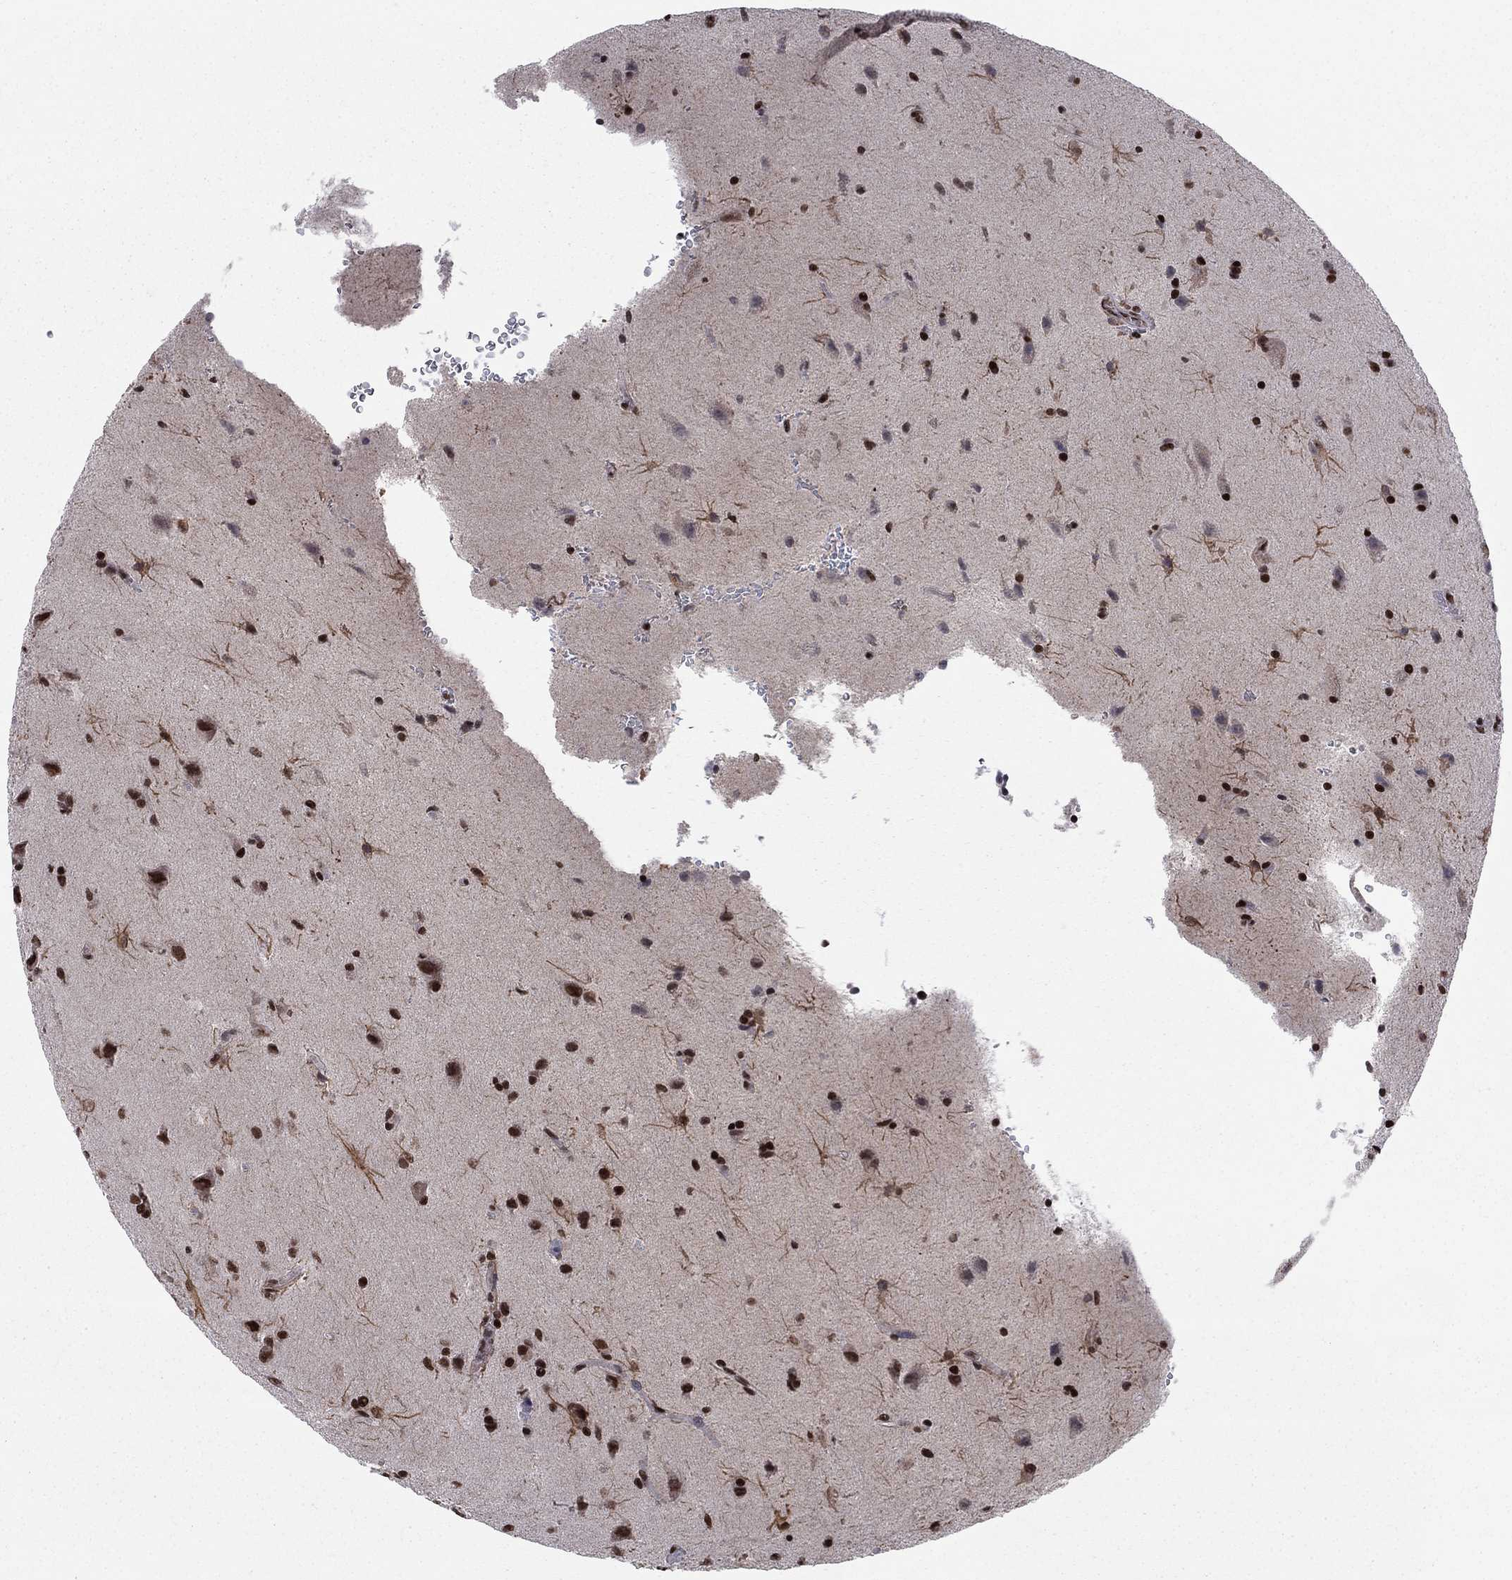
{"staining": {"intensity": "moderate", "quantity": ">75%", "location": "cytoplasmic/membranous"}, "tissue": "glioma", "cell_type": "Tumor cells", "image_type": "cancer", "snomed": [{"axis": "morphology", "description": "Glioma, malignant, Low grade"}, {"axis": "topography", "description": "Brain"}], "caption": "Immunohistochemical staining of glioma reveals medium levels of moderate cytoplasmic/membranous expression in about >75% of tumor cells.", "gene": "N4BP2", "patient": {"sex": "male", "age": 58}}